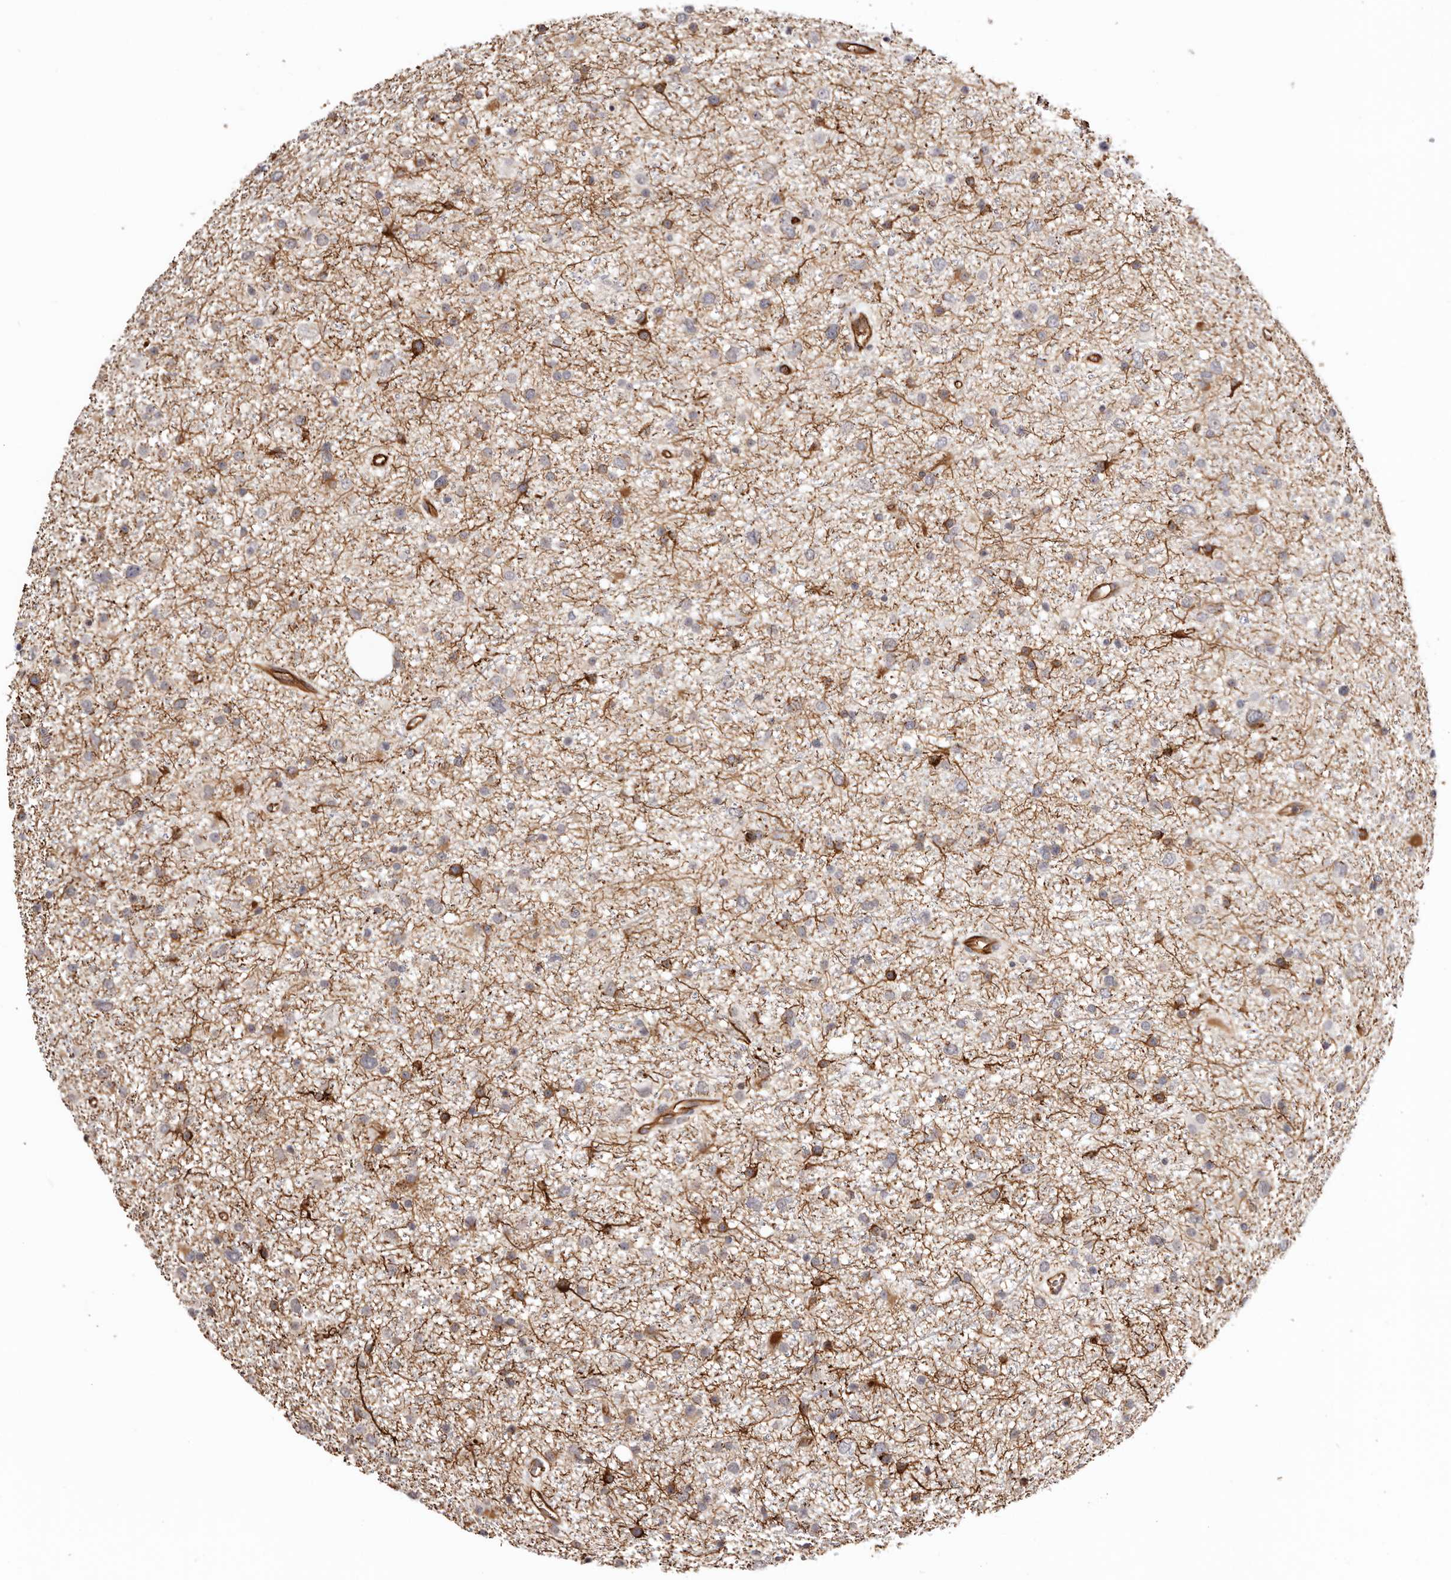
{"staining": {"intensity": "weak", "quantity": "<25%", "location": "cytoplasmic/membranous"}, "tissue": "glioma", "cell_type": "Tumor cells", "image_type": "cancer", "snomed": [{"axis": "morphology", "description": "Glioma, malignant, Low grade"}, {"axis": "topography", "description": "Cerebral cortex"}], "caption": "Malignant low-grade glioma stained for a protein using immunohistochemistry shows no staining tumor cells.", "gene": "ZNF557", "patient": {"sex": "female", "age": 39}}